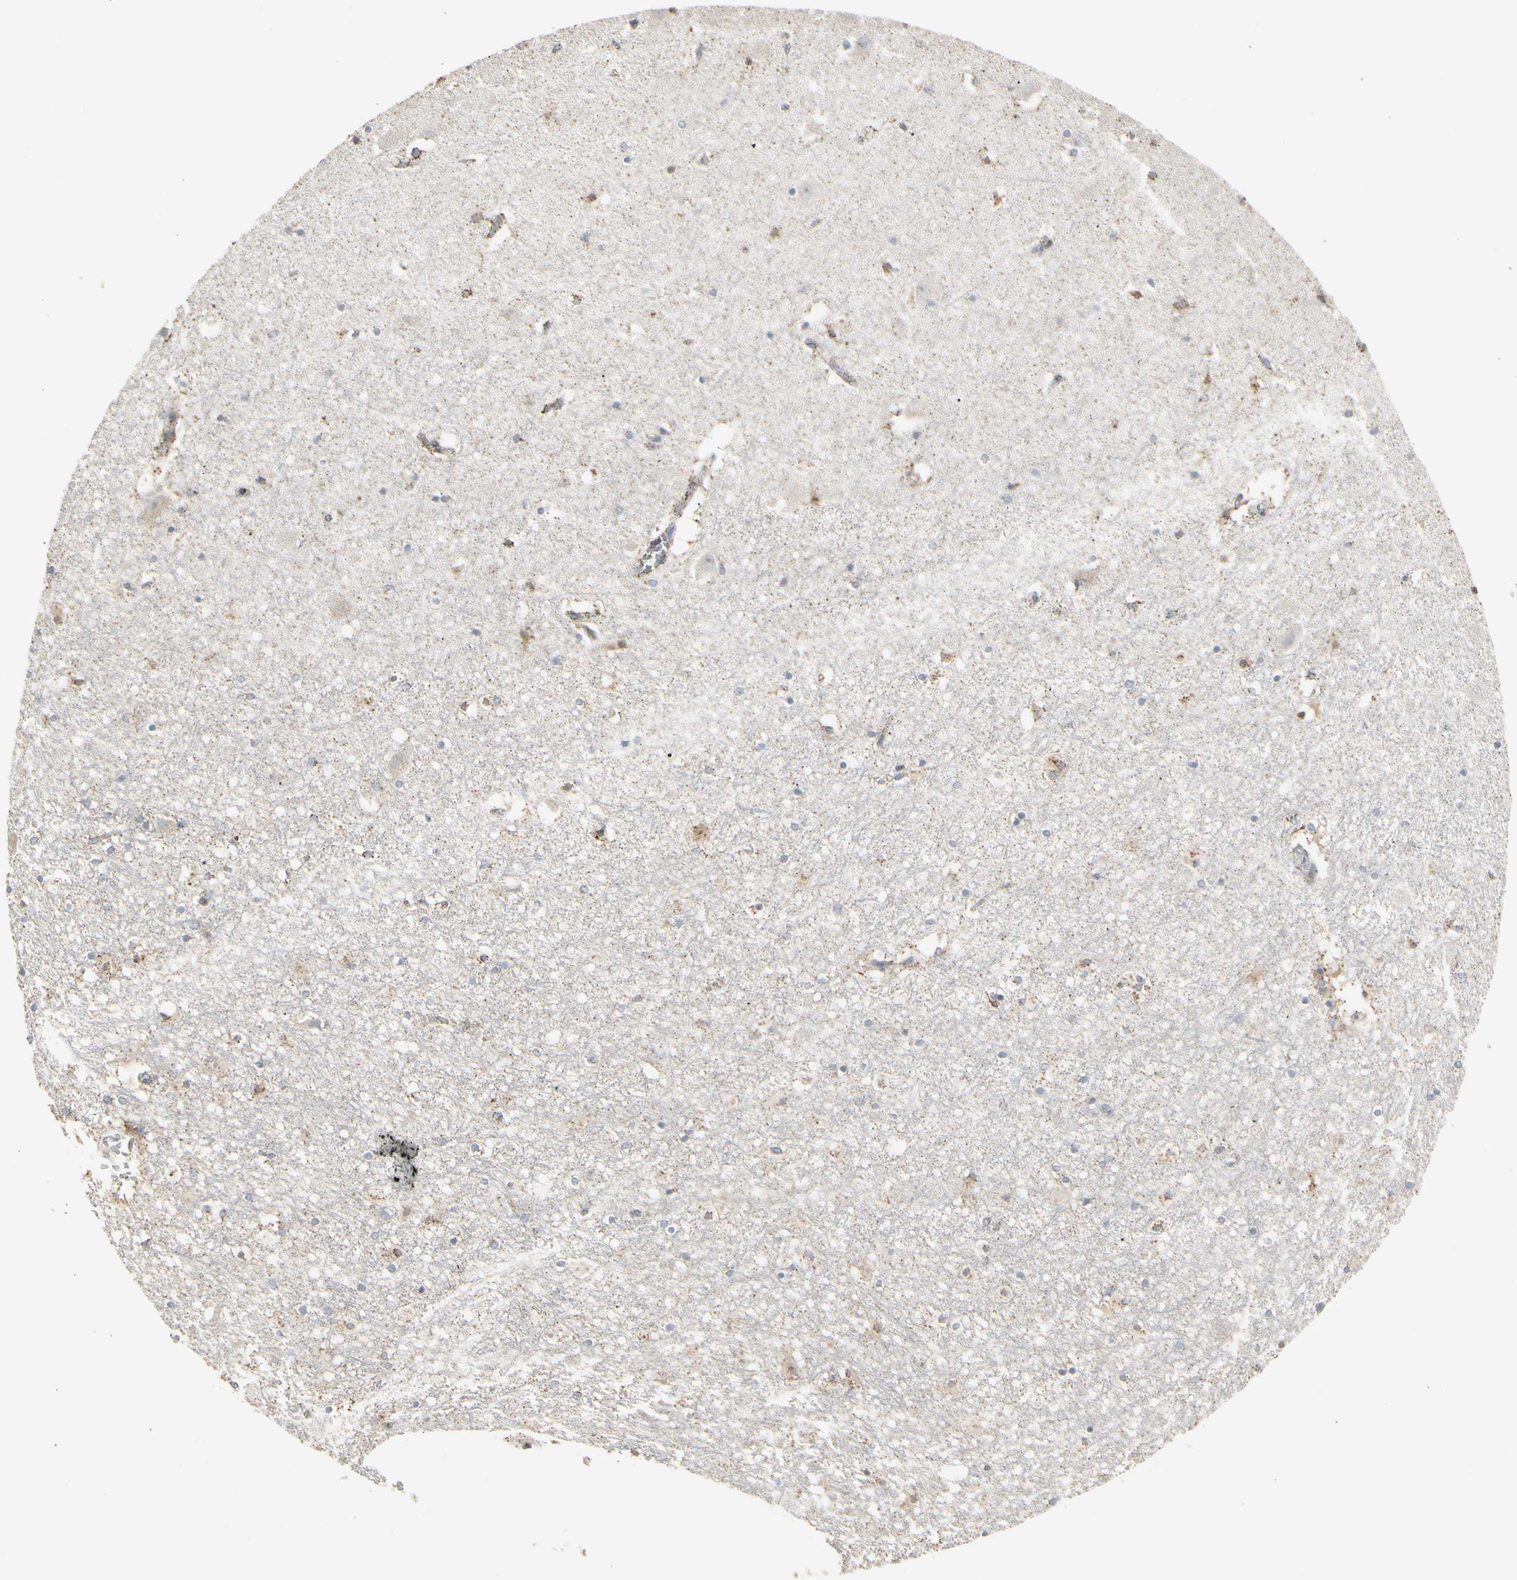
{"staining": {"intensity": "moderate", "quantity": "25%-75%", "location": "cytoplasmic/membranous,nuclear"}, "tissue": "hippocampus", "cell_type": "Glial cells", "image_type": "normal", "snomed": [{"axis": "morphology", "description": "Normal tissue, NOS"}, {"axis": "topography", "description": "Hippocampus"}], "caption": "IHC (DAB) staining of normal human hippocampus exhibits moderate cytoplasmic/membranous,nuclear protein expression in approximately 25%-75% of glial cells.", "gene": "TMEM176A", "patient": {"sex": "male", "age": 45}}